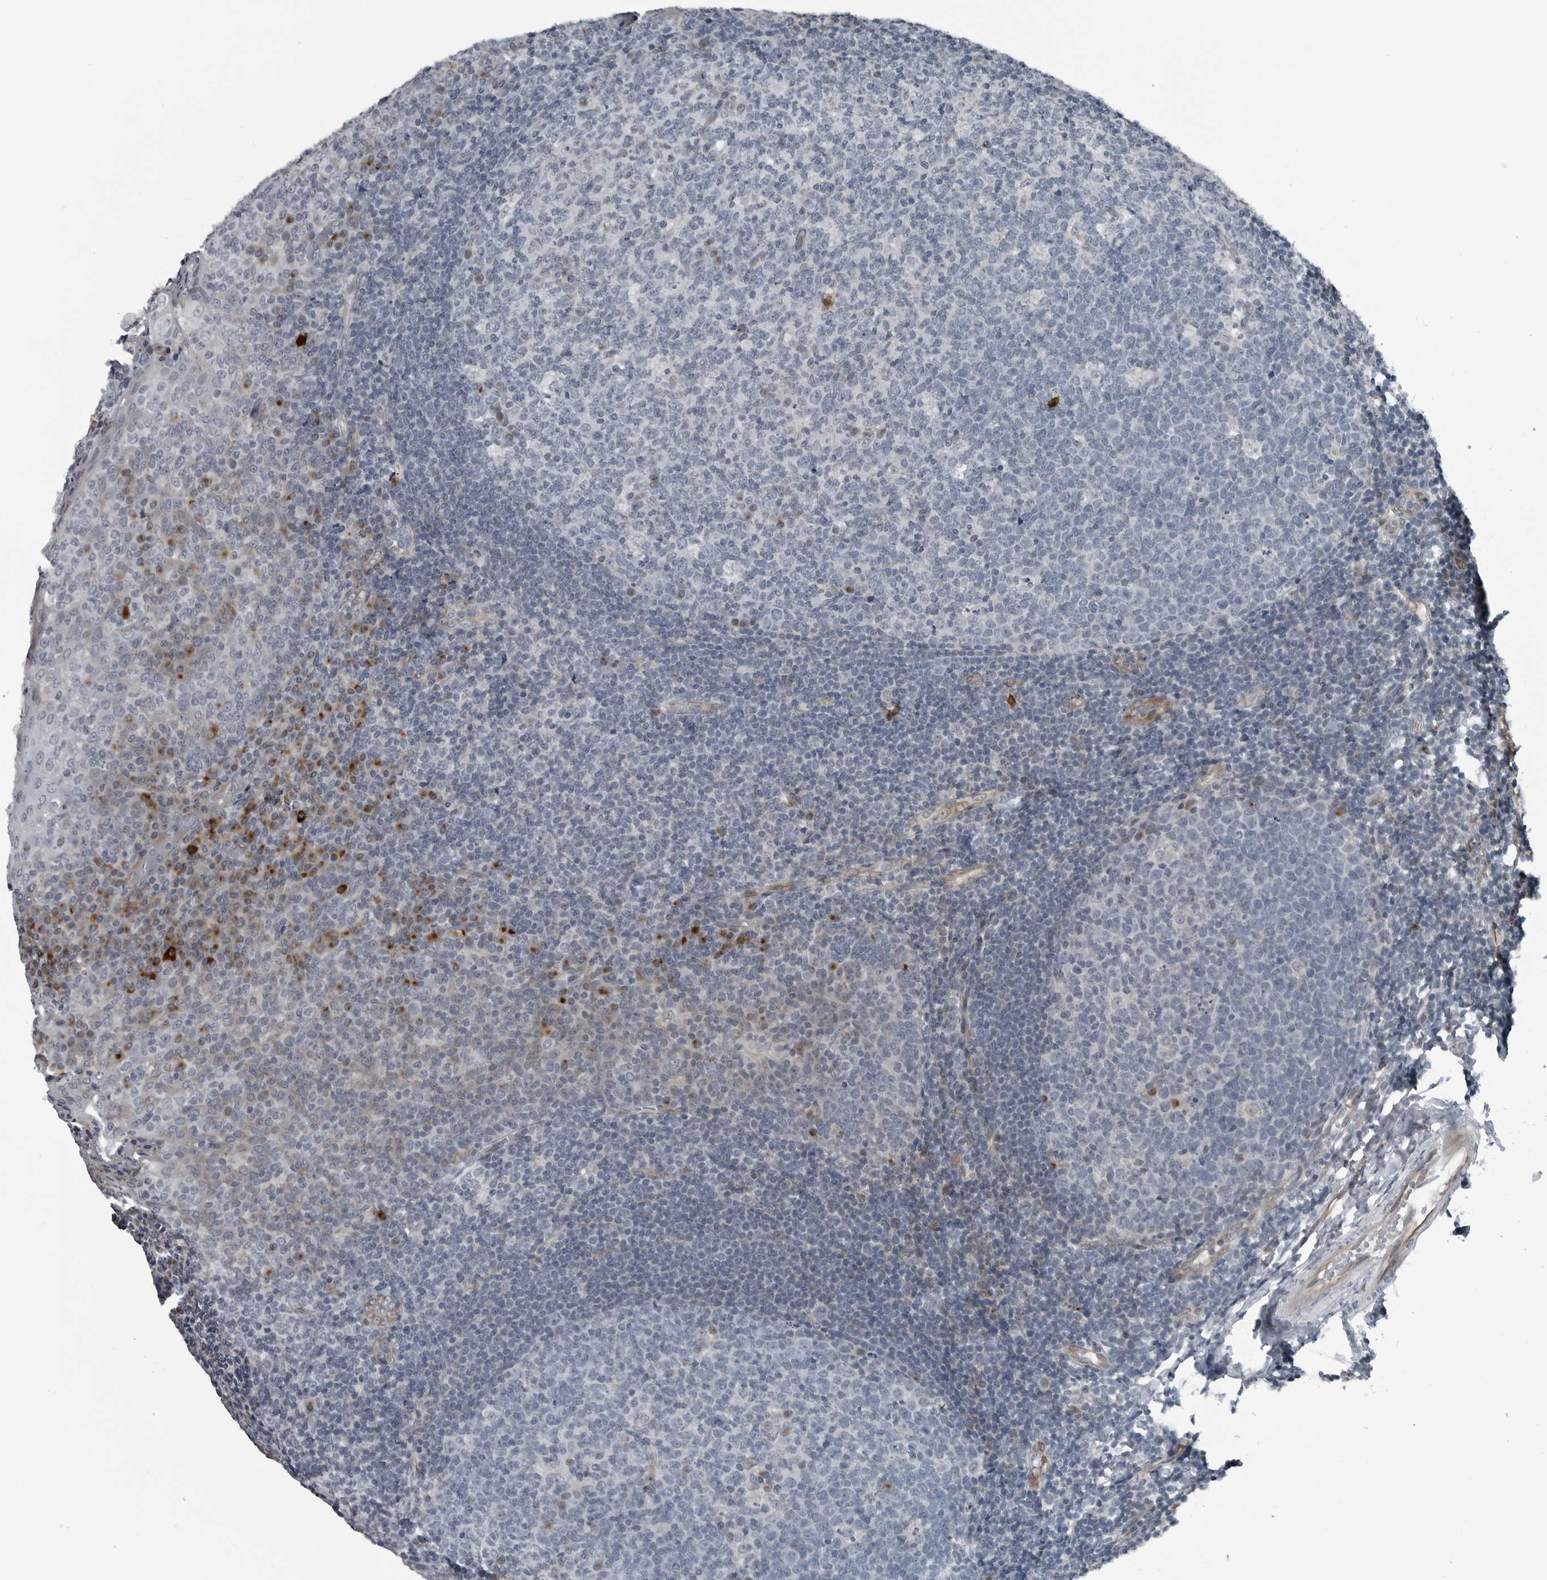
{"staining": {"intensity": "negative", "quantity": "none", "location": "none"}, "tissue": "tonsil", "cell_type": "Germinal center cells", "image_type": "normal", "snomed": [{"axis": "morphology", "description": "Normal tissue, NOS"}, {"axis": "topography", "description": "Tonsil"}], "caption": "Immunohistochemical staining of benign human tonsil reveals no significant expression in germinal center cells.", "gene": "GAK", "patient": {"sex": "female", "age": 19}}